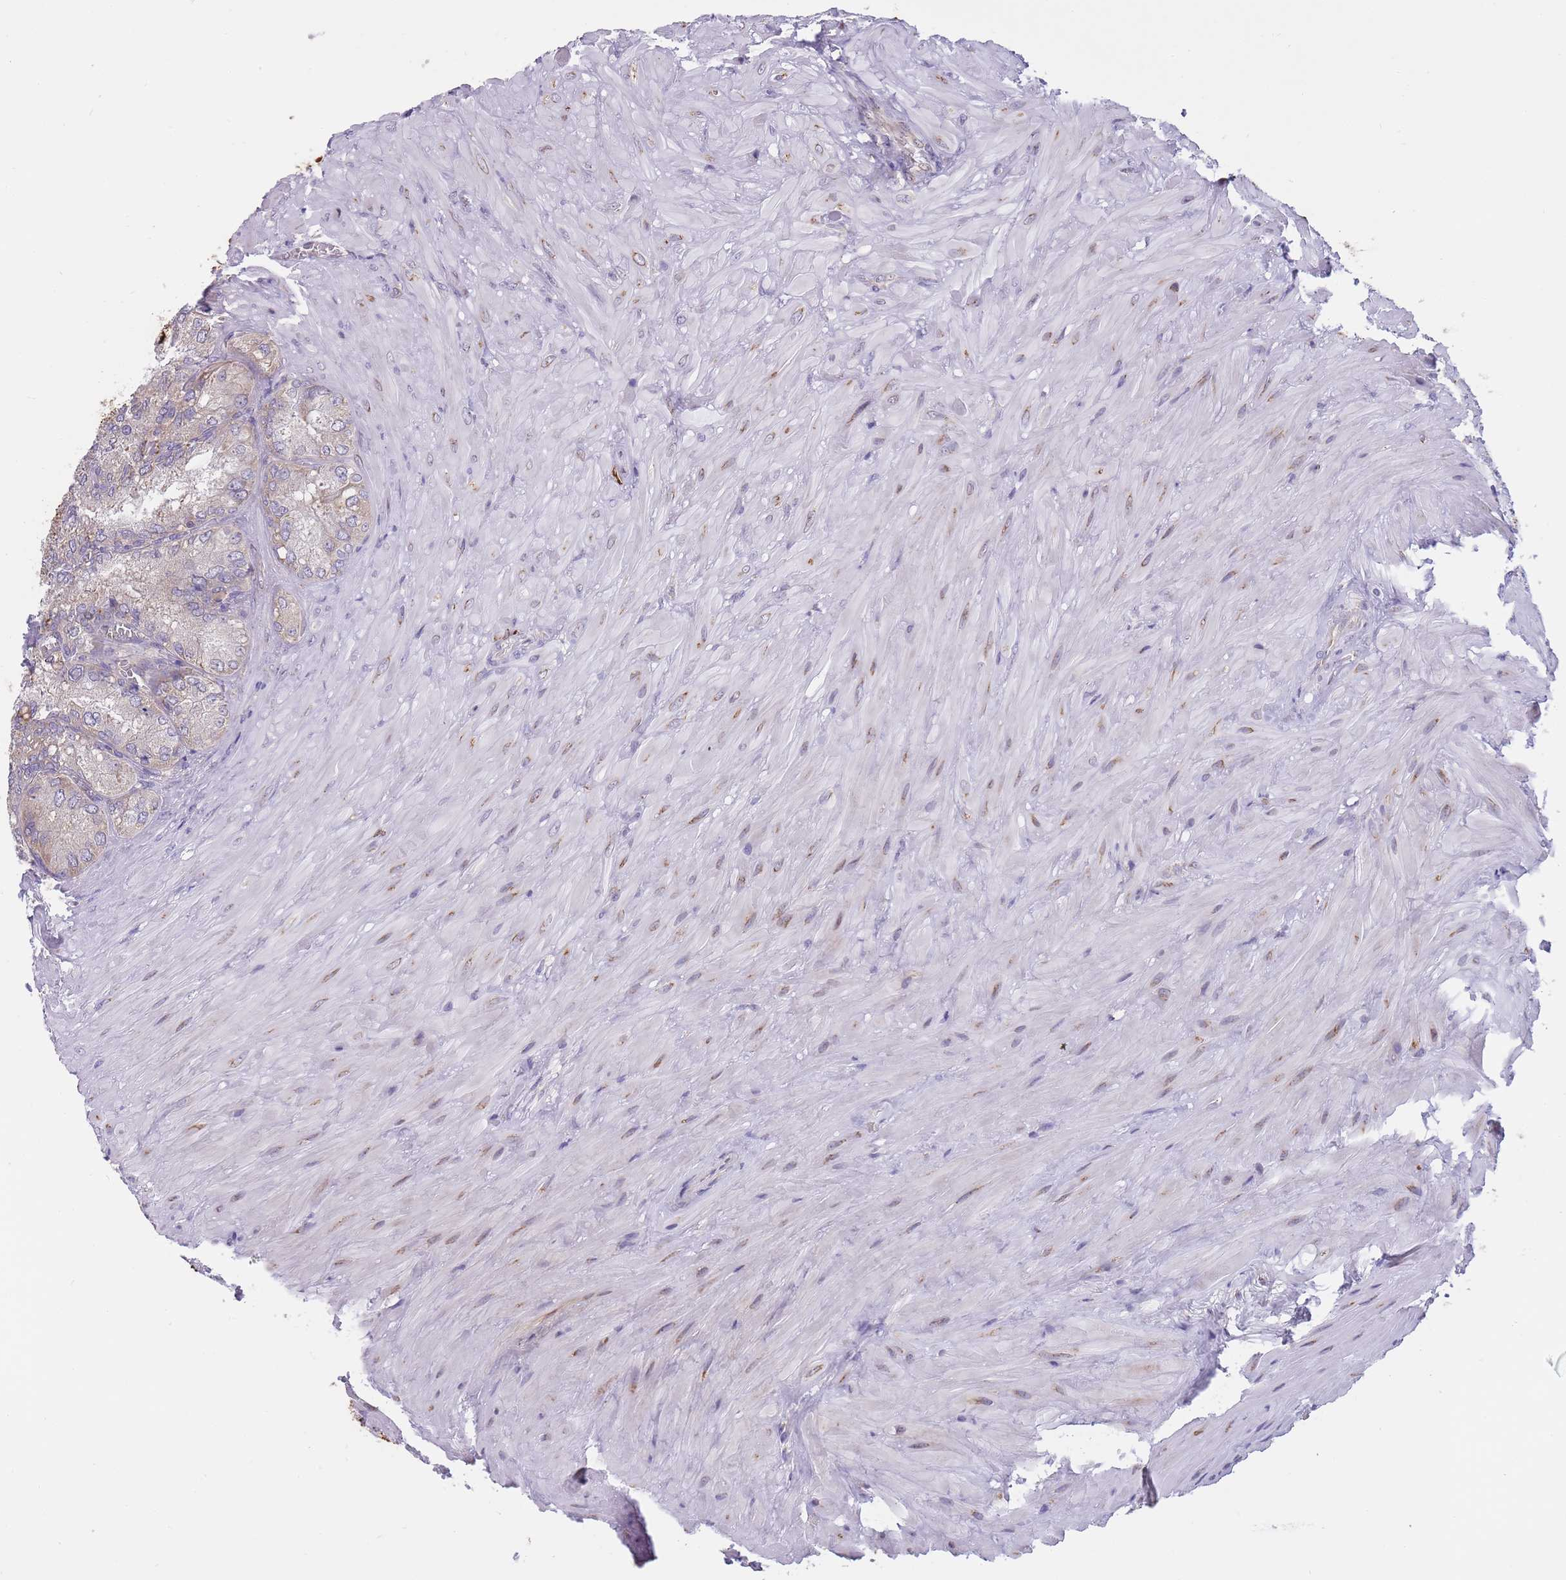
{"staining": {"intensity": "weak", "quantity": "<25%", "location": "cytoplasmic/membranous"}, "tissue": "seminal vesicle", "cell_type": "Glandular cells", "image_type": "normal", "snomed": [{"axis": "morphology", "description": "Normal tissue, NOS"}, {"axis": "topography", "description": "Seminal veicle"}], "caption": "Immunohistochemical staining of benign seminal vesicle shows no significant staining in glandular cells. The staining was performed using DAB to visualize the protein expression in brown, while the nuclei were stained in blue with hematoxylin (Magnification: 20x).", "gene": "ZNF662", "patient": {"sex": "male", "age": 62}}